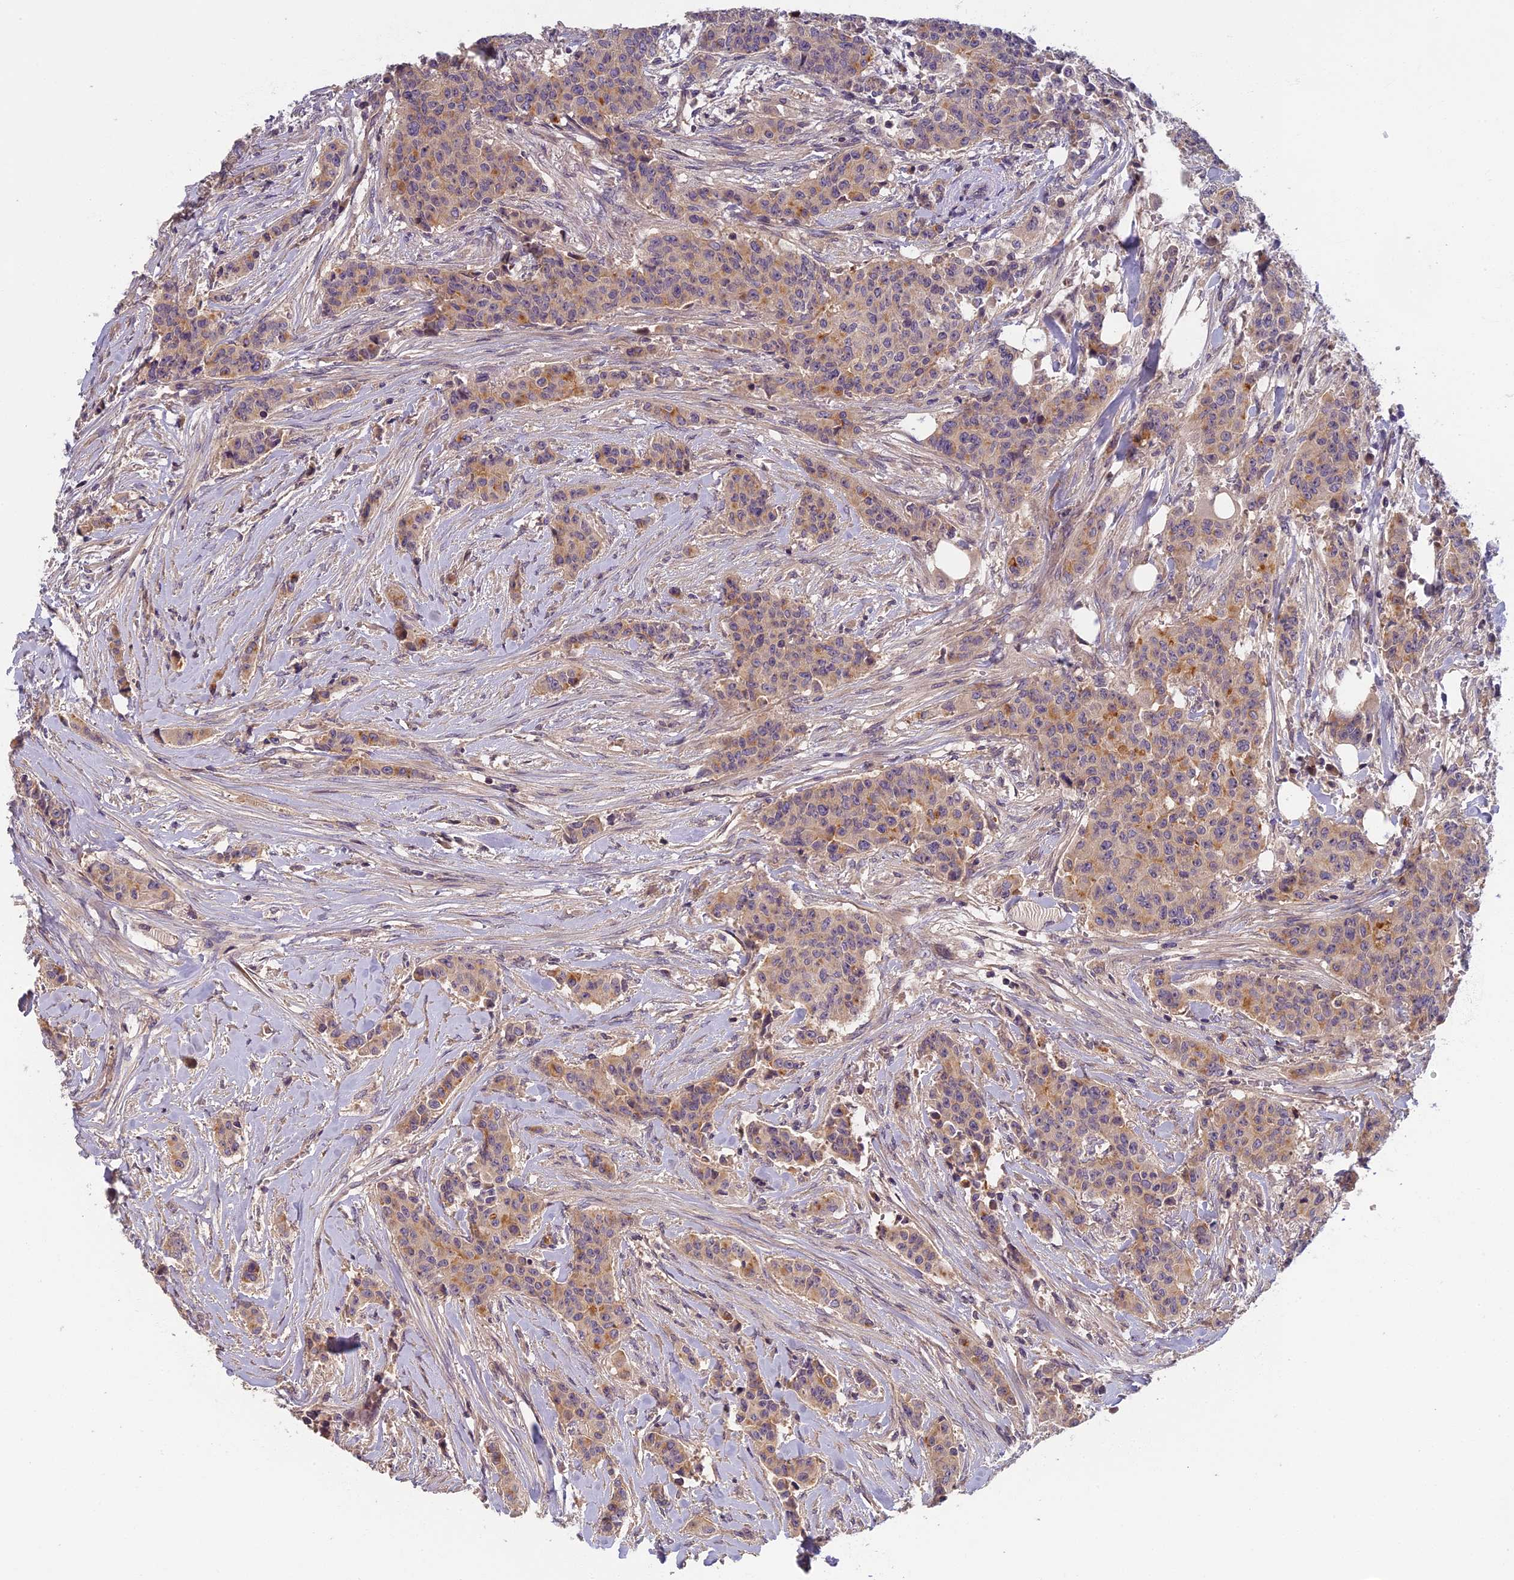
{"staining": {"intensity": "weak", "quantity": ">75%", "location": "cytoplasmic/membranous"}, "tissue": "breast cancer", "cell_type": "Tumor cells", "image_type": "cancer", "snomed": [{"axis": "morphology", "description": "Duct carcinoma"}, {"axis": "topography", "description": "Breast"}], "caption": "Immunohistochemical staining of human breast cancer exhibits low levels of weak cytoplasmic/membranous protein staining in about >75% of tumor cells.", "gene": "AP4E1", "patient": {"sex": "female", "age": 40}}